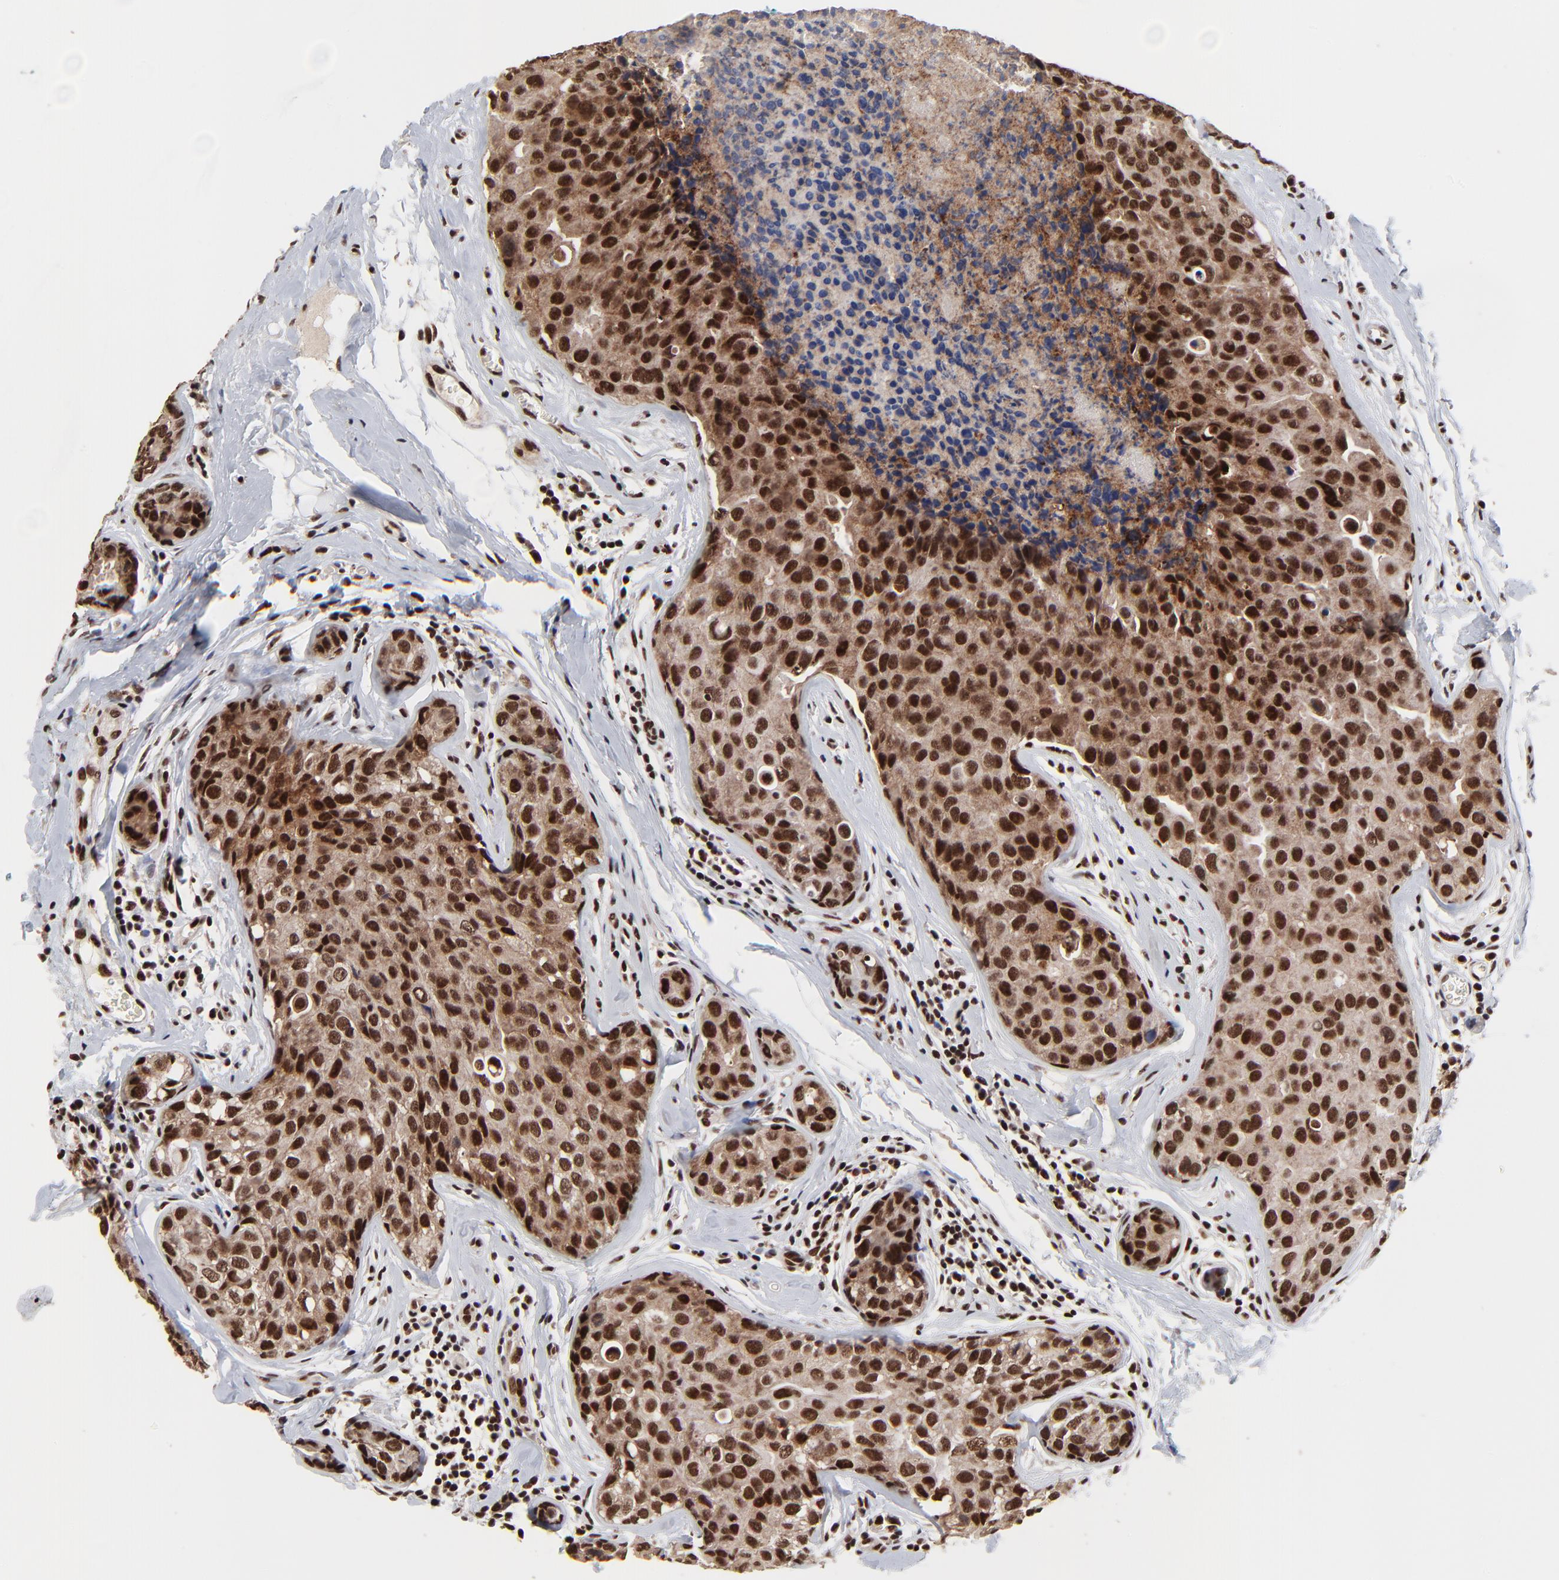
{"staining": {"intensity": "strong", "quantity": ">75%", "location": "cytoplasmic/membranous,nuclear"}, "tissue": "breast cancer", "cell_type": "Tumor cells", "image_type": "cancer", "snomed": [{"axis": "morphology", "description": "Duct carcinoma"}, {"axis": "topography", "description": "Breast"}], "caption": "Strong cytoplasmic/membranous and nuclear positivity for a protein is identified in approximately >75% of tumor cells of breast cancer (invasive ductal carcinoma) using immunohistochemistry.", "gene": "RBM22", "patient": {"sex": "female", "age": 24}}